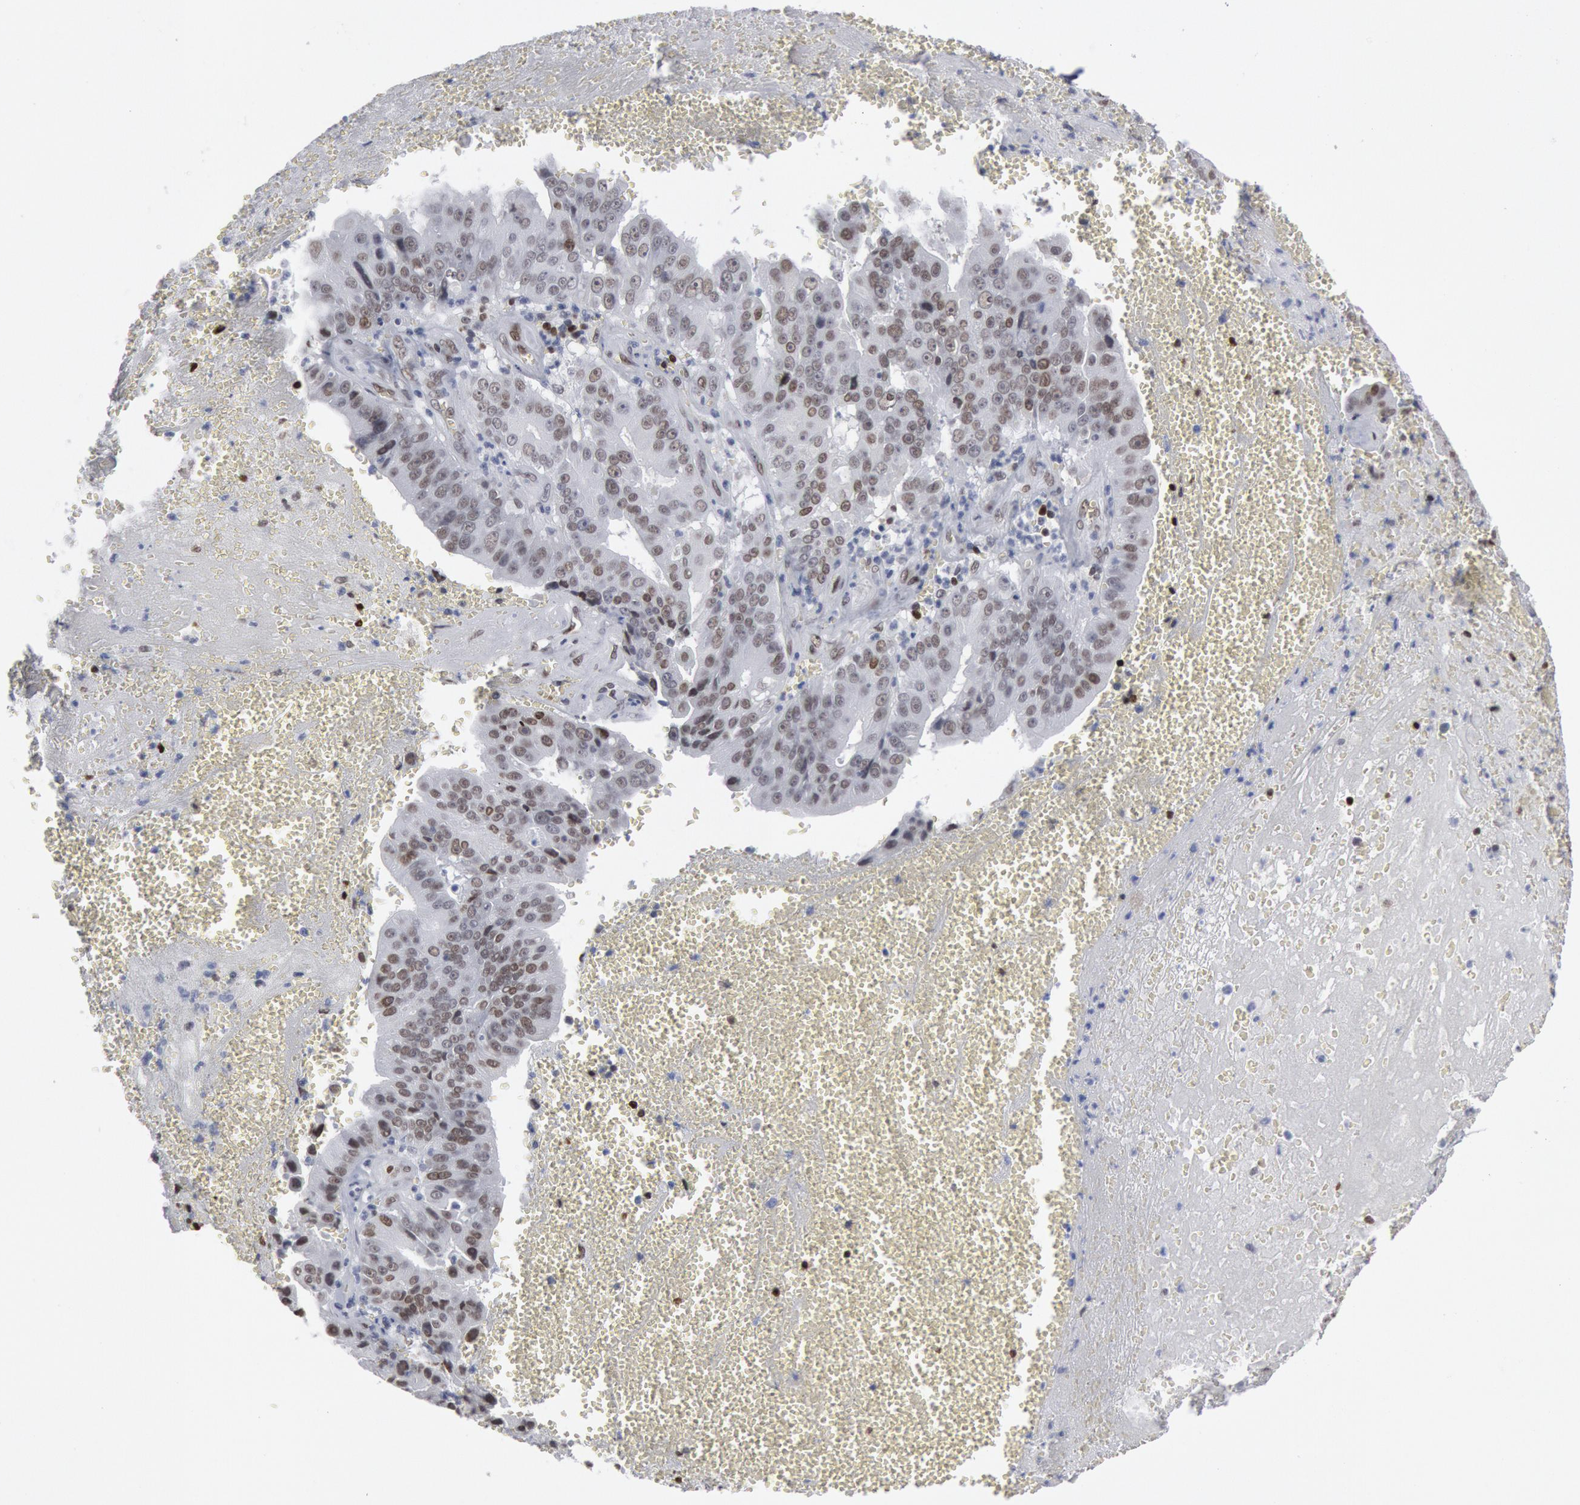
{"staining": {"intensity": "weak", "quantity": "25%-75%", "location": "nuclear"}, "tissue": "liver cancer", "cell_type": "Tumor cells", "image_type": "cancer", "snomed": [{"axis": "morphology", "description": "Cholangiocarcinoma"}, {"axis": "topography", "description": "Liver"}], "caption": "Immunohistochemical staining of liver cholangiocarcinoma shows low levels of weak nuclear protein expression in approximately 25%-75% of tumor cells.", "gene": "MECP2", "patient": {"sex": "female", "age": 79}}